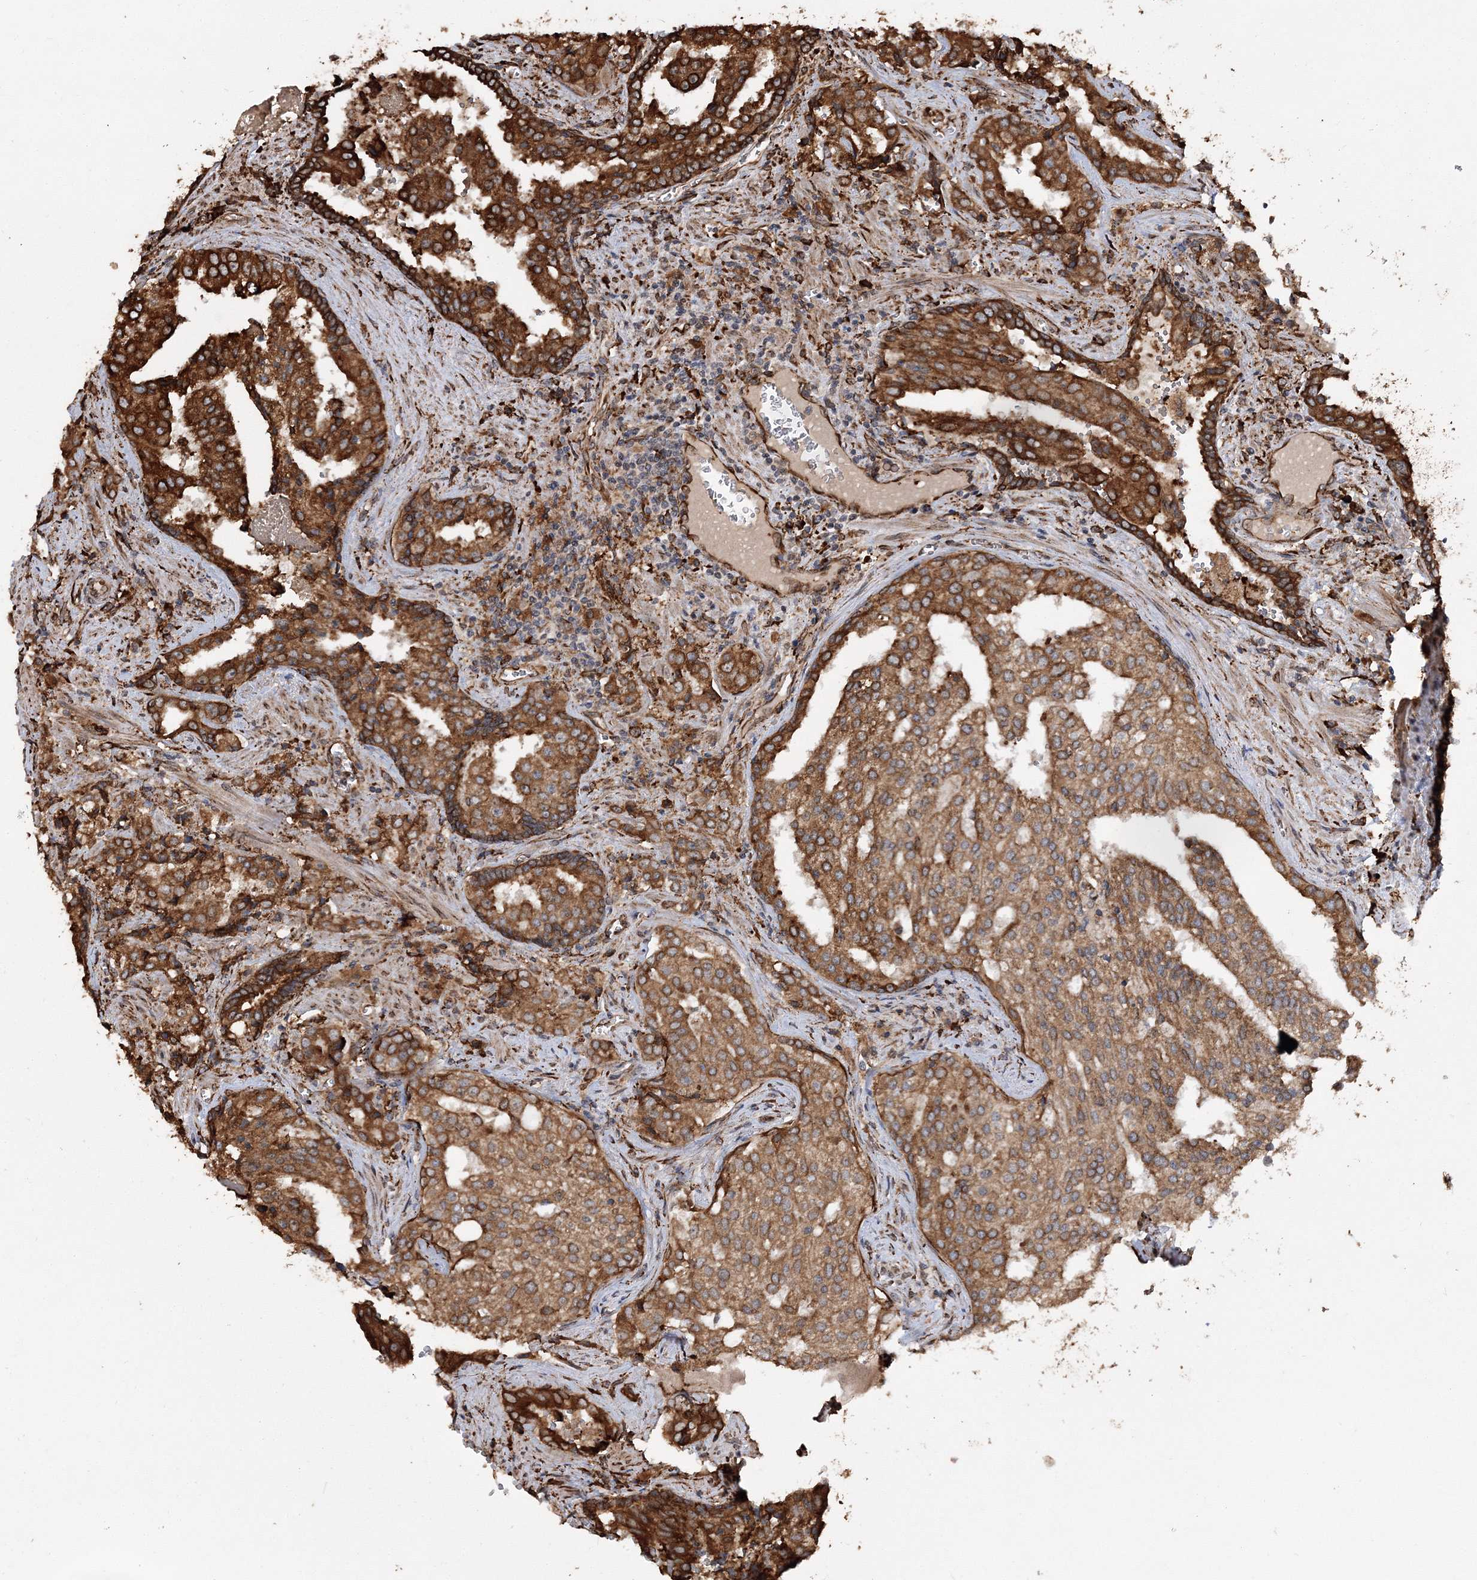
{"staining": {"intensity": "moderate", "quantity": ">75%", "location": "cytoplasmic/membranous"}, "tissue": "prostate cancer", "cell_type": "Tumor cells", "image_type": "cancer", "snomed": [{"axis": "morphology", "description": "Adenocarcinoma, High grade"}, {"axis": "topography", "description": "Prostate"}], "caption": "Human high-grade adenocarcinoma (prostate) stained with a brown dye demonstrates moderate cytoplasmic/membranous positive positivity in approximately >75% of tumor cells.", "gene": "SCRN3", "patient": {"sex": "male", "age": 68}}